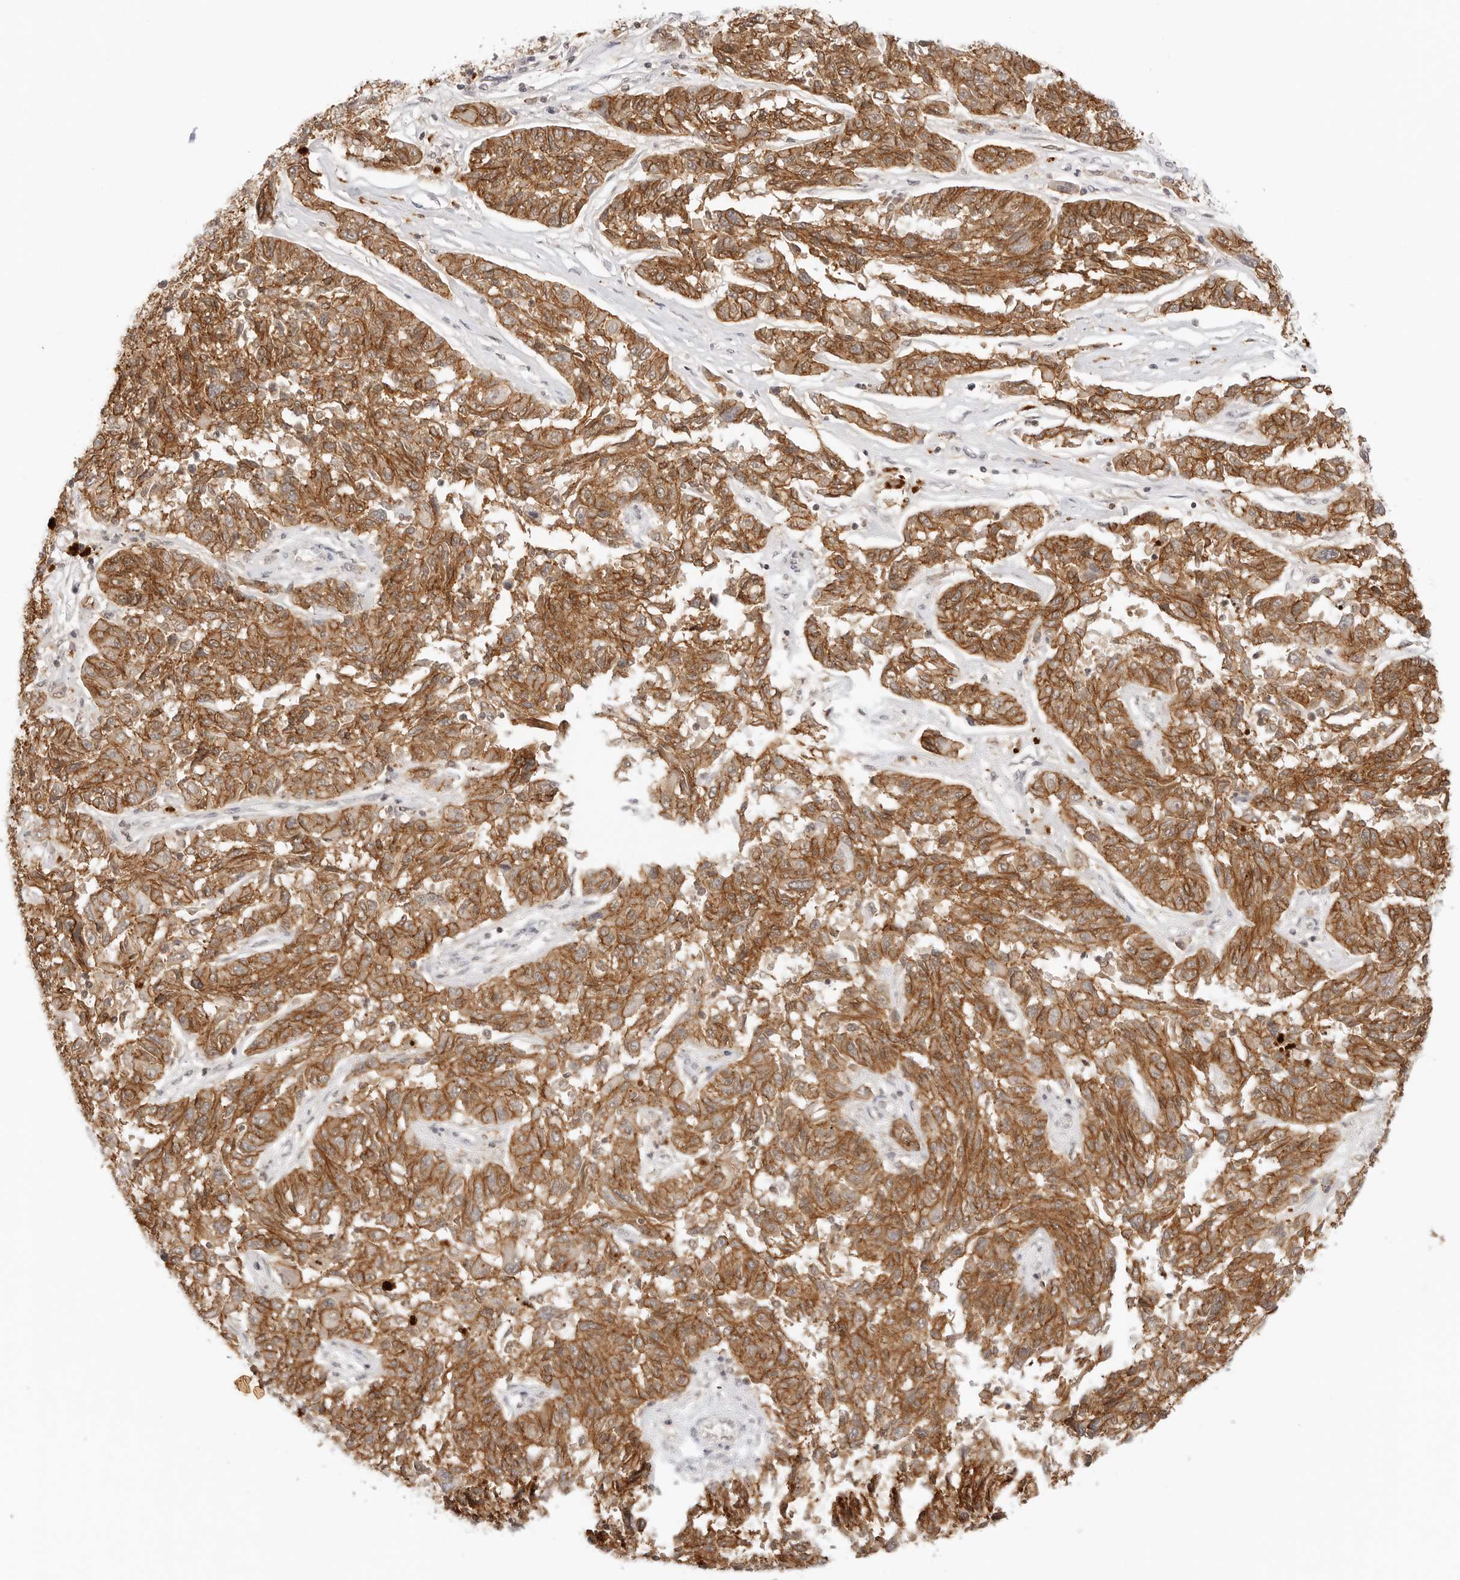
{"staining": {"intensity": "moderate", "quantity": ">75%", "location": "cytoplasmic/membranous"}, "tissue": "melanoma", "cell_type": "Tumor cells", "image_type": "cancer", "snomed": [{"axis": "morphology", "description": "Malignant melanoma, NOS"}, {"axis": "topography", "description": "Skin"}], "caption": "Immunohistochemistry staining of malignant melanoma, which reveals medium levels of moderate cytoplasmic/membranous expression in about >75% of tumor cells indicating moderate cytoplasmic/membranous protein staining. The staining was performed using DAB (3,3'-diaminobenzidine) (brown) for protein detection and nuclei were counterstained in hematoxylin (blue).", "gene": "EPHA1", "patient": {"sex": "male", "age": 53}}